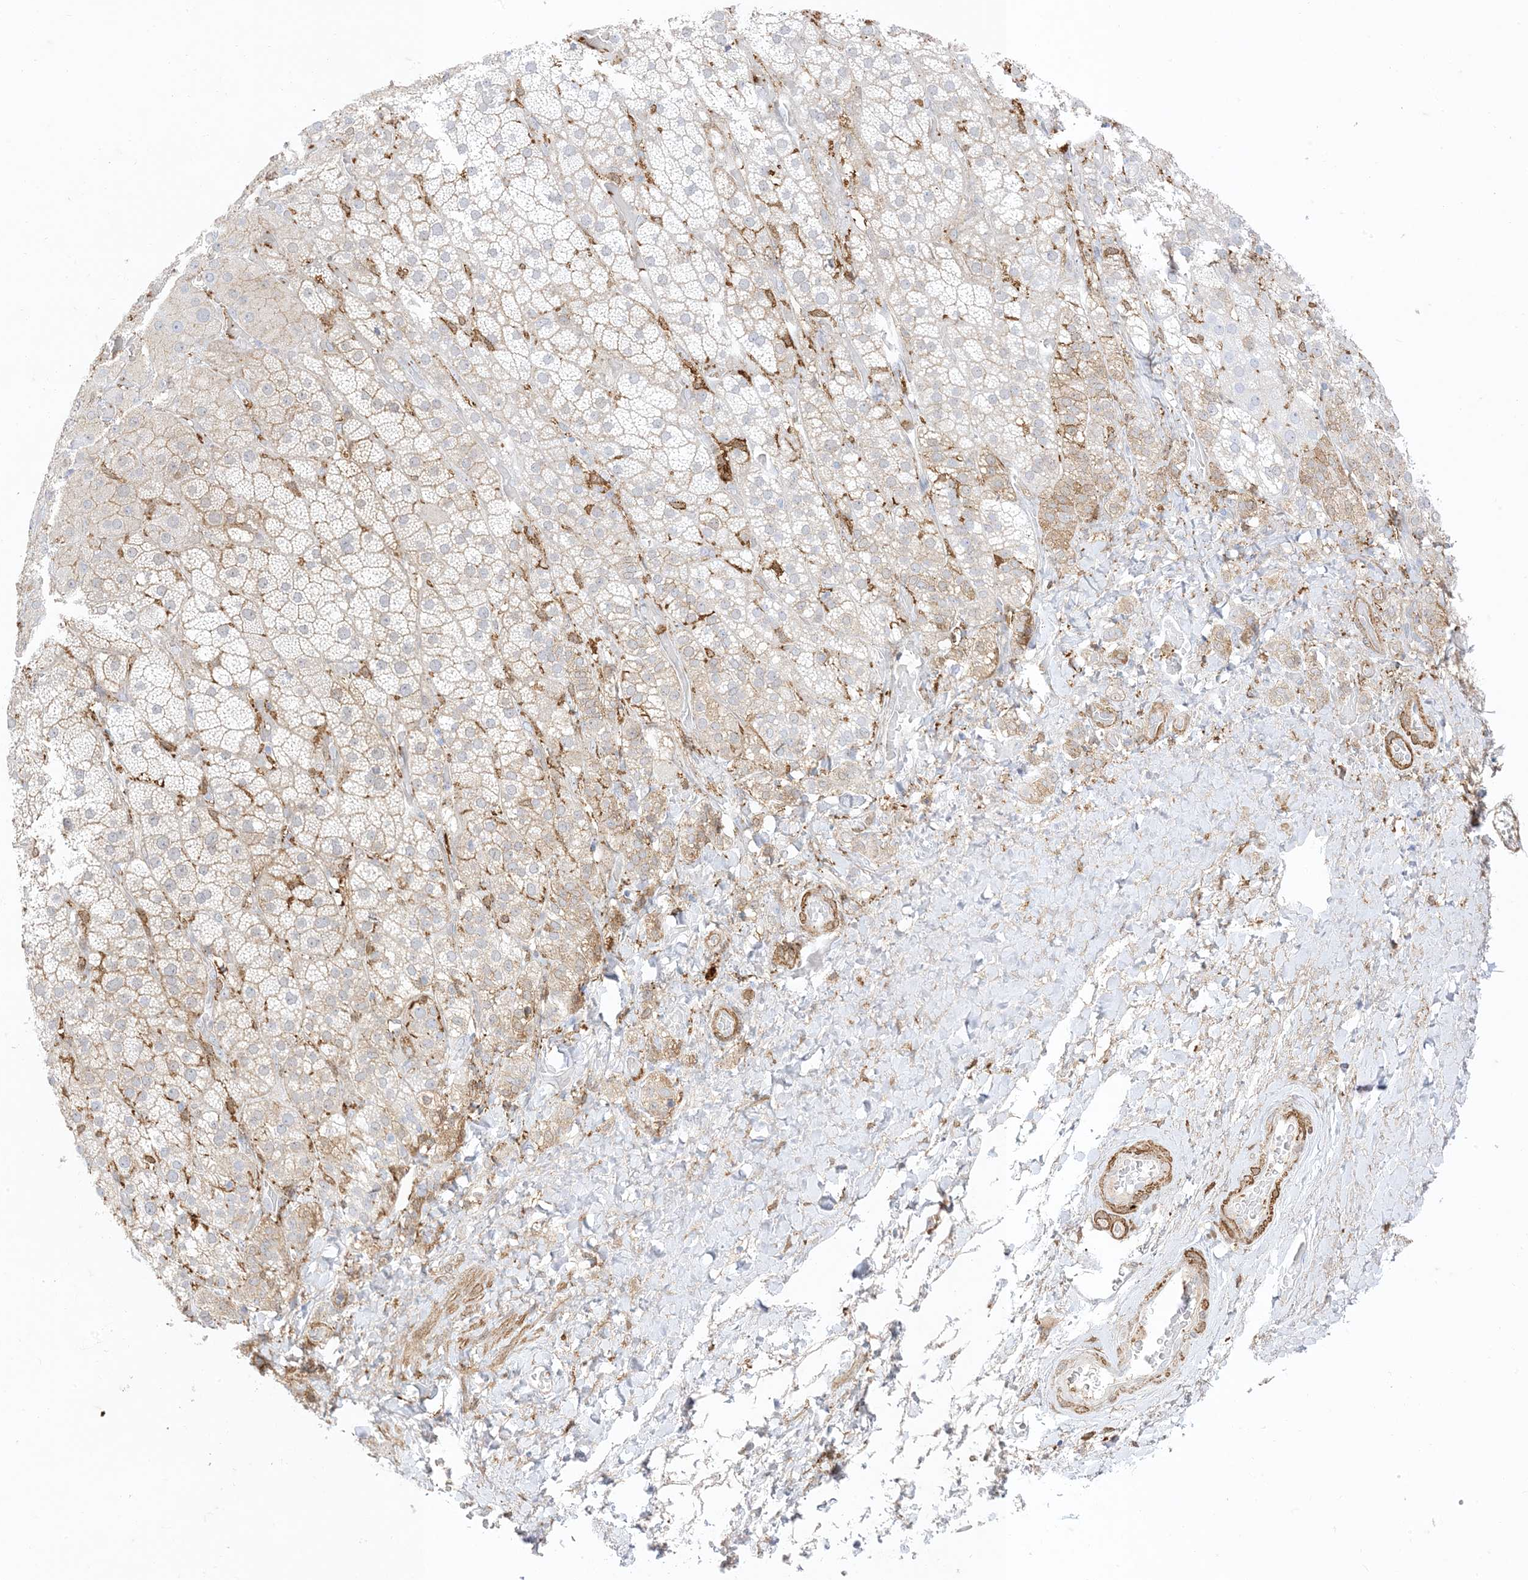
{"staining": {"intensity": "moderate", "quantity": "<25%", "location": "cytoplasmic/membranous"}, "tissue": "adrenal gland", "cell_type": "Glandular cells", "image_type": "normal", "snomed": [{"axis": "morphology", "description": "Normal tissue, NOS"}, {"axis": "topography", "description": "Adrenal gland"}], "caption": "Adrenal gland was stained to show a protein in brown. There is low levels of moderate cytoplasmic/membranous expression in approximately <25% of glandular cells.", "gene": "GSN", "patient": {"sex": "male", "age": 57}}